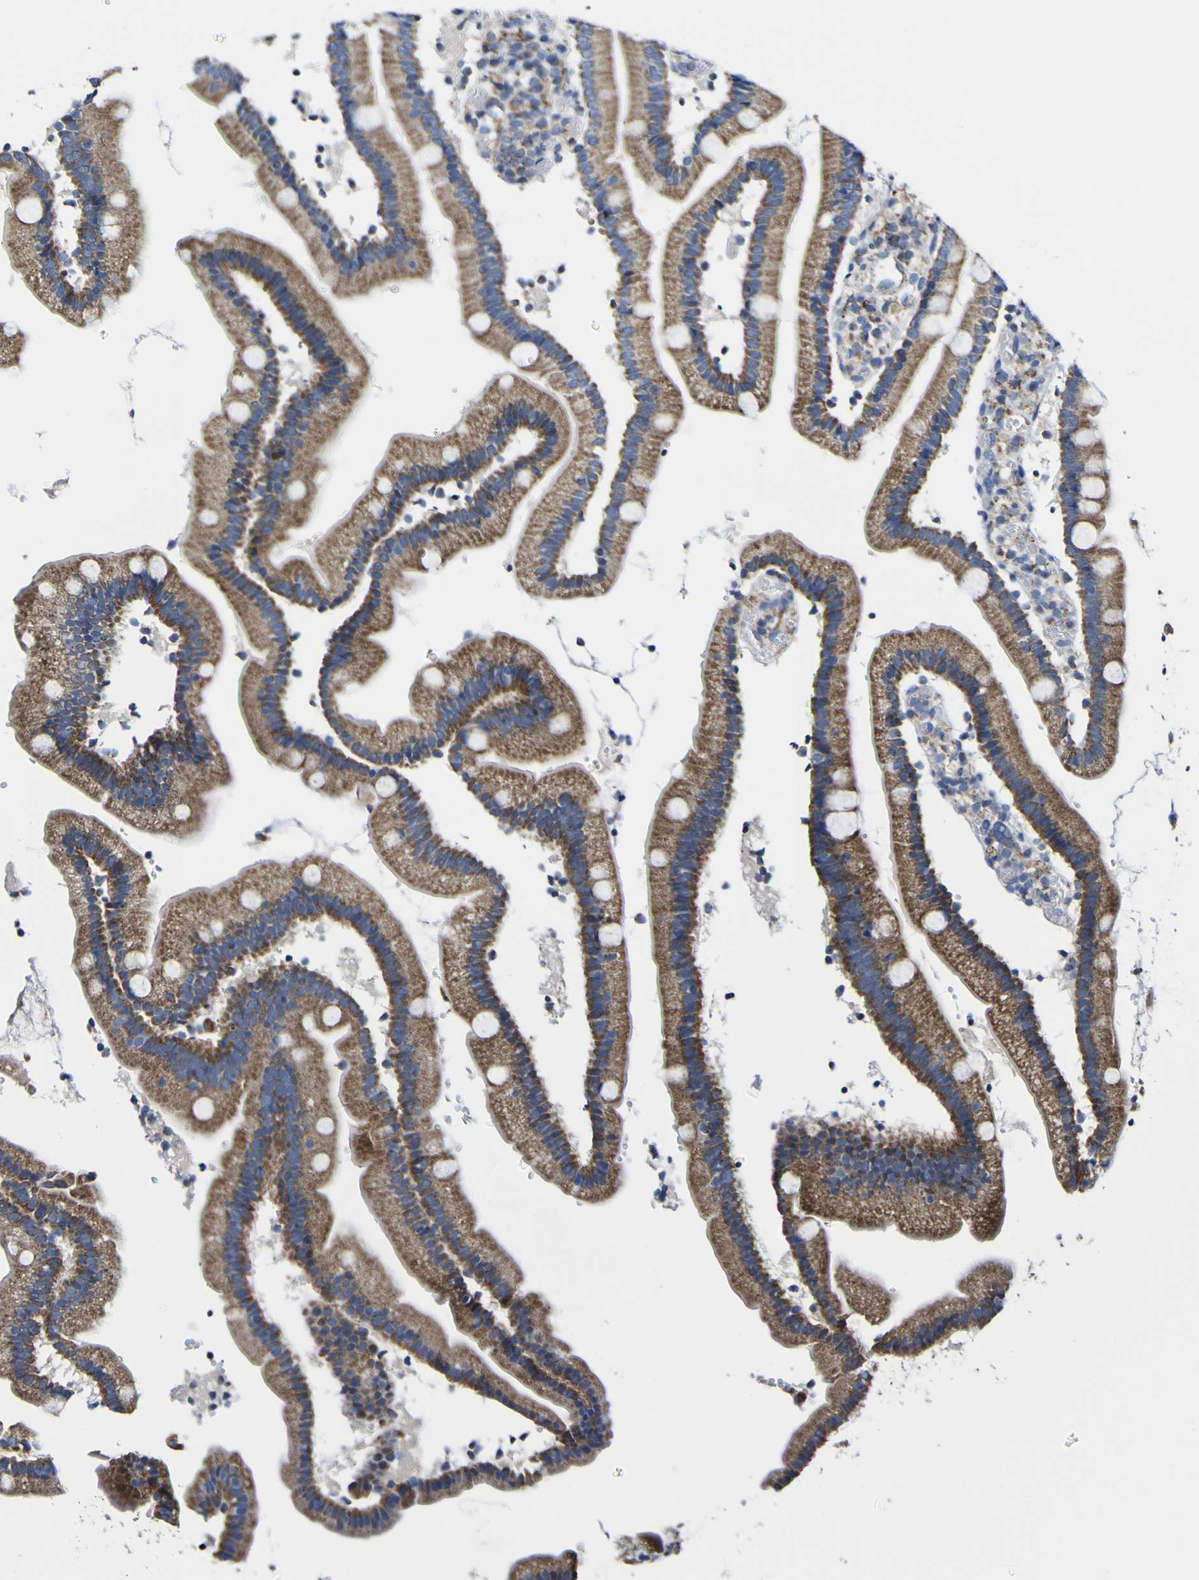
{"staining": {"intensity": "moderate", "quantity": ">75%", "location": "cytoplasmic/membranous"}, "tissue": "duodenum", "cell_type": "Glandular cells", "image_type": "normal", "snomed": [{"axis": "morphology", "description": "Normal tissue, NOS"}, {"axis": "topography", "description": "Duodenum"}], "caption": "Immunohistochemistry of unremarkable human duodenum reveals medium levels of moderate cytoplasmic/membranous expression in about >75% of glandular cells.", "gene": "CCDC90B", "patient": {"sex": "male", "age": 66}}